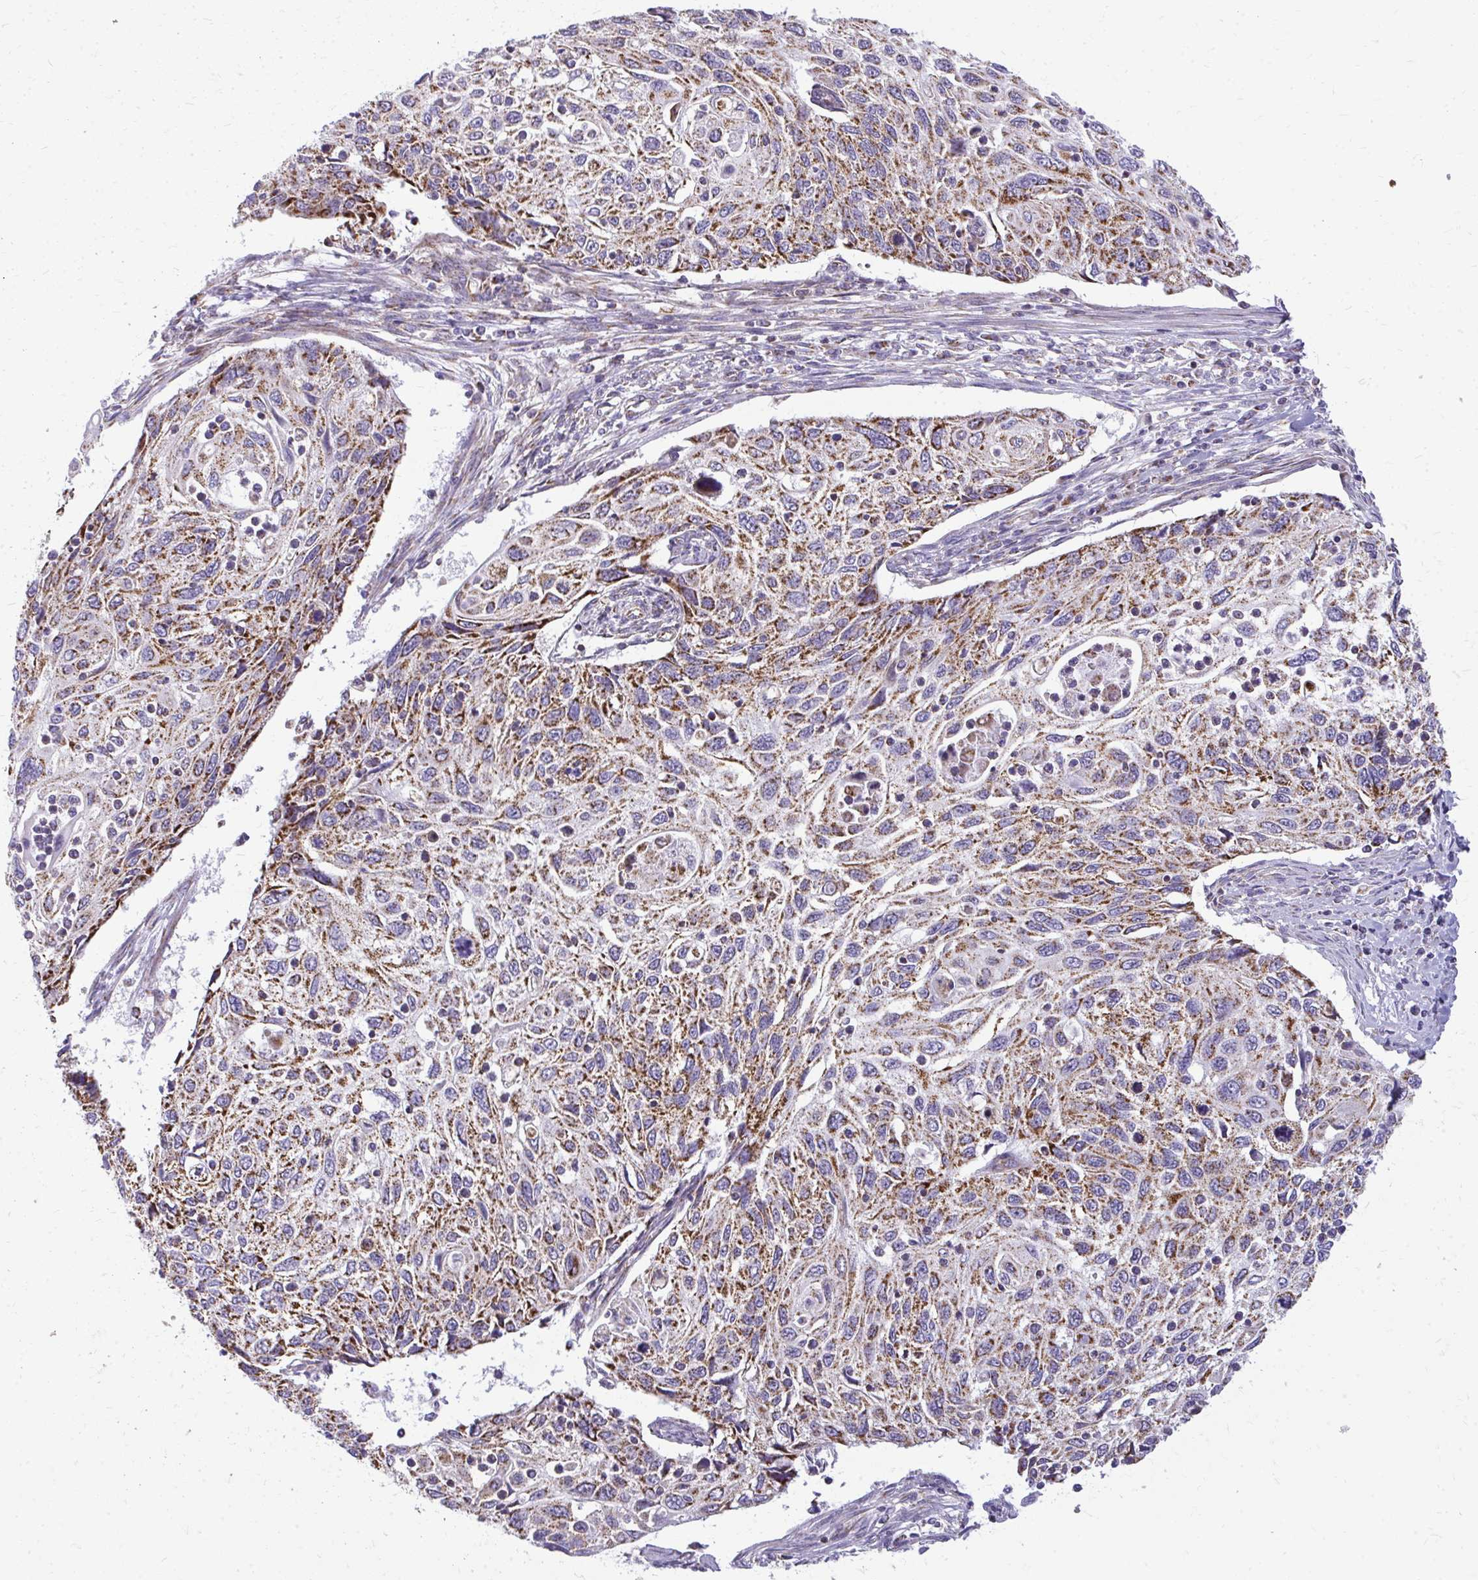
{"staining": {"intensity": "moderate", "quantity": ">75%", "location": "cytoplasmic/membranous"}, "tissue": "cervical cancer", "cell_type": "Tumor cells", "image_type": "cancer", "snomed": [{"axis": "morphology", "description": "Squamous cell carcinoma, NOS"}, {"axis": "topography", "description": "Cervix"}], "caption": "This micrograph demonstrates immunohistochemistry (IHC) staining of human cervical cancer (squamous cell carcinoma), with medium moderate cytoplasmic/membranous positivity in about >75% of tumor cells.", "gene": "IFIT1", "patient": {"sex": "female", "age": 70}}